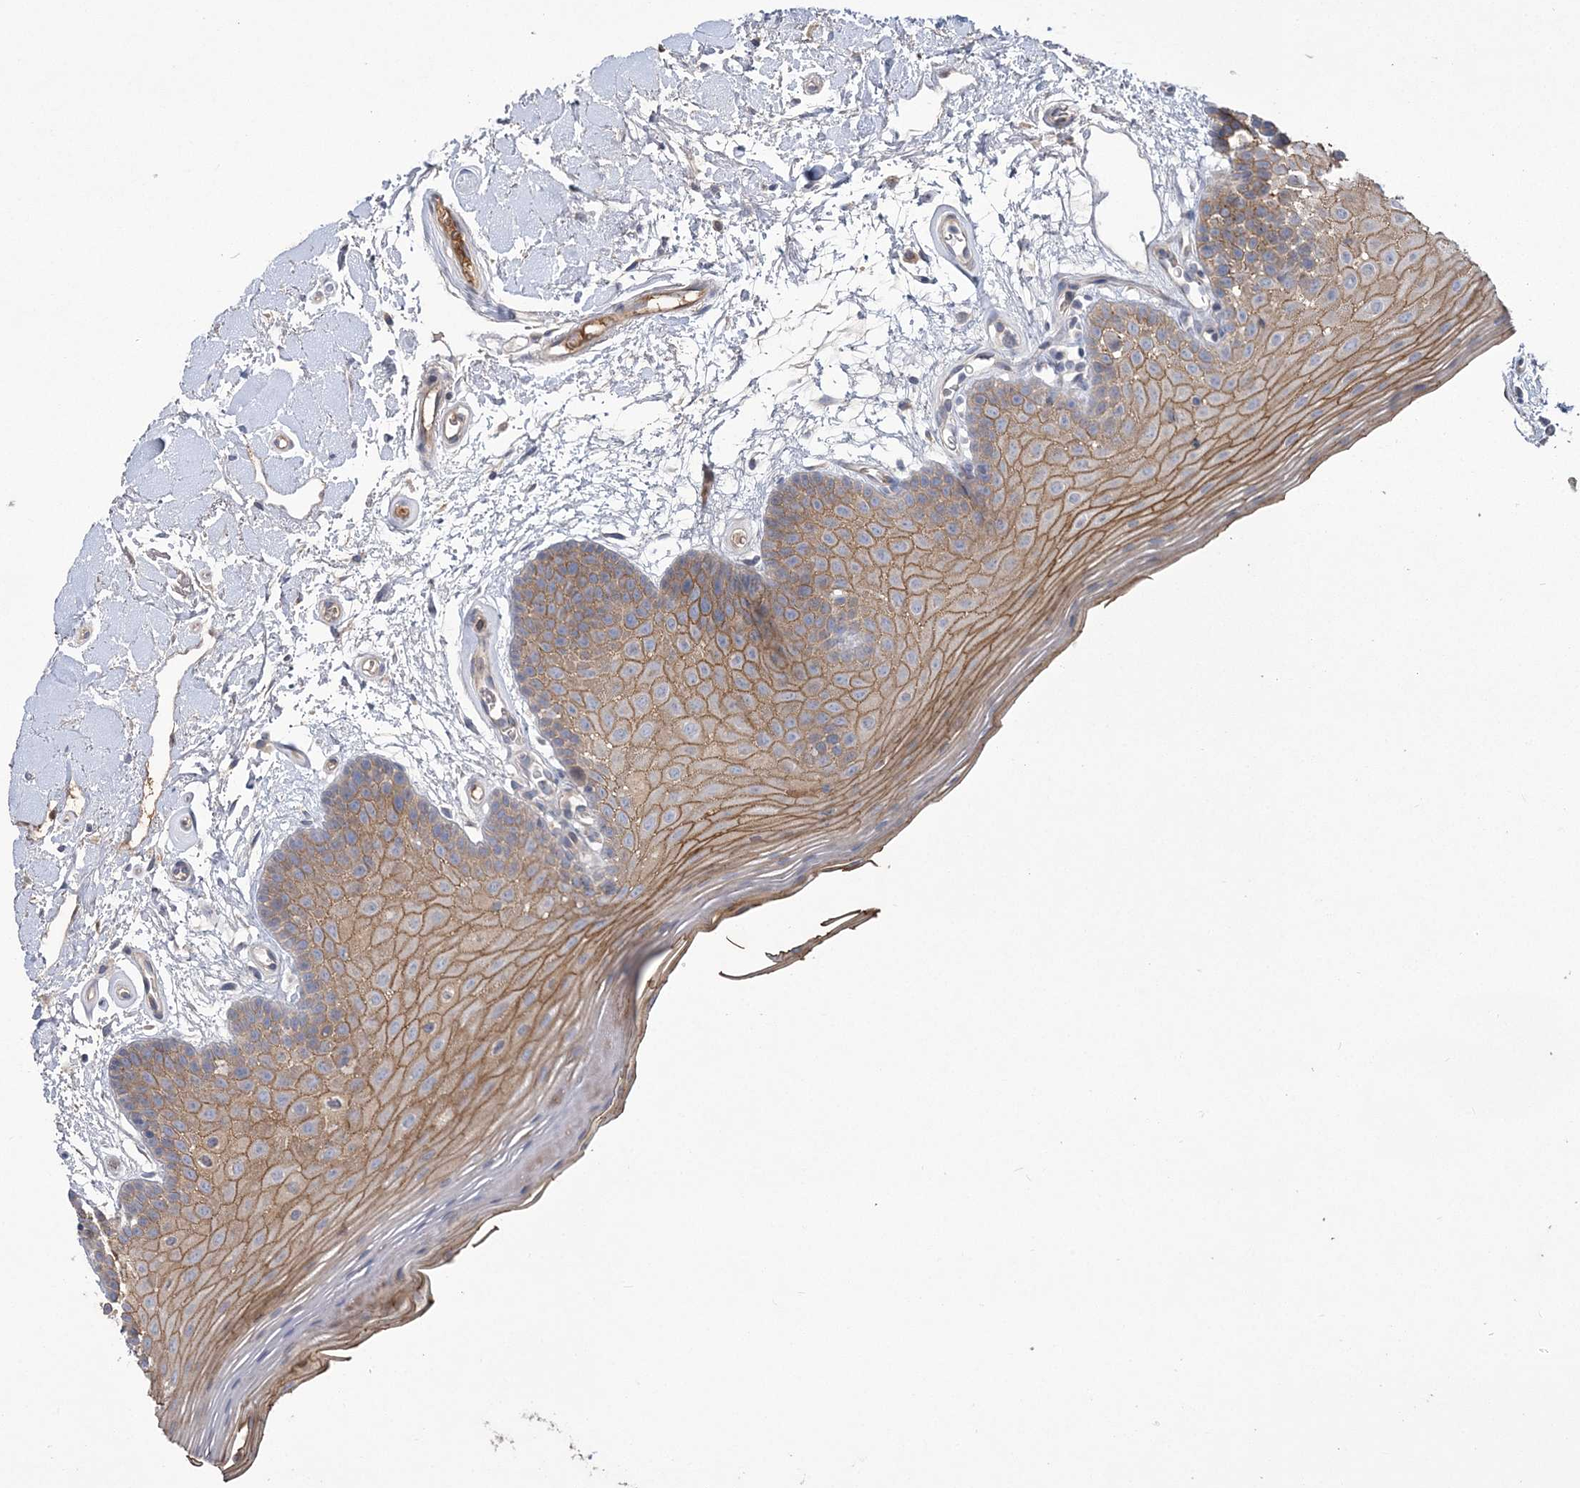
{"staining": {"intensity": "moderate", "quantity": ">75%", "location": "cytoplasmic/membranous"}, "tissue": "oral mucosa", "cell_type": "Squamous epithelial cells", "image_type": "normal", "snomed": [{"axis": "morphology", "description": "Normal tissue, NOS"}, {"axis": "topography", "description": "Oral tissue"}], "caption": "Immunohistochemistry (DAB (3,3'-diaminobenzidine)) staining of unremarkable human oral mucosa shows moderate cytoplasmic/membranous protein positivity in approximately >75% of squamous epithelial cells.", "gene": "WBP1L", "patient": {"sex": "male", "age": 62}}